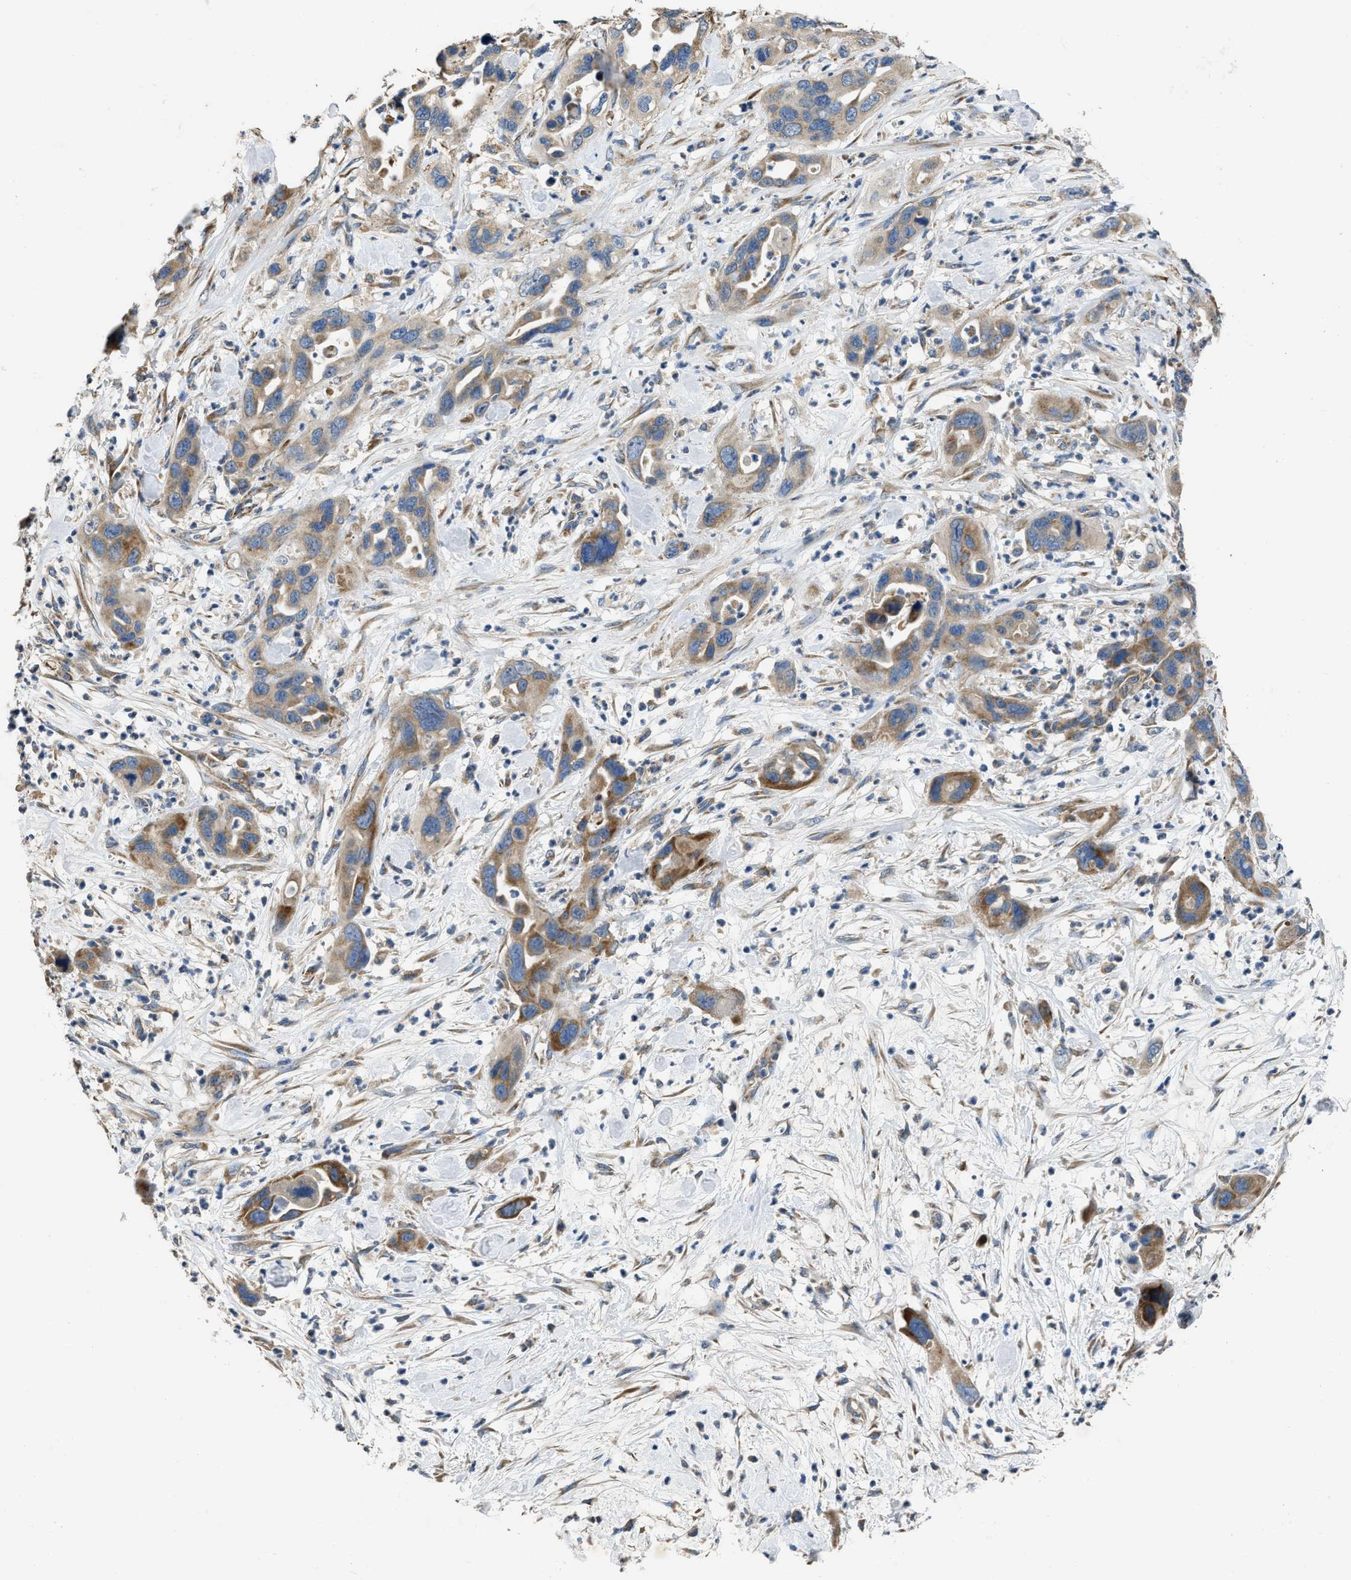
{"staining": {"intensity": "moderate", "quantity": ">75%", "location": "cytoplasmic/membranous"}, "tissue": "pancreatic cancer", "cell_type": "Tumor cells", "image_type": "cancer", "snomed": [{"axis": "morphology", "description": "Adenocarcinoma, NOS"}, {"axis": "topography", "description": "Pancreas"}], "caption": "Immunohistochemistry (DAB) staining of pancreatic cancer demonstrates moderate cytoplasmic/membranous protein positivity in approximately >75% of tumor cells.", "gene": "TMEM150A", "patient": {"sex": "female", "age": 71}}